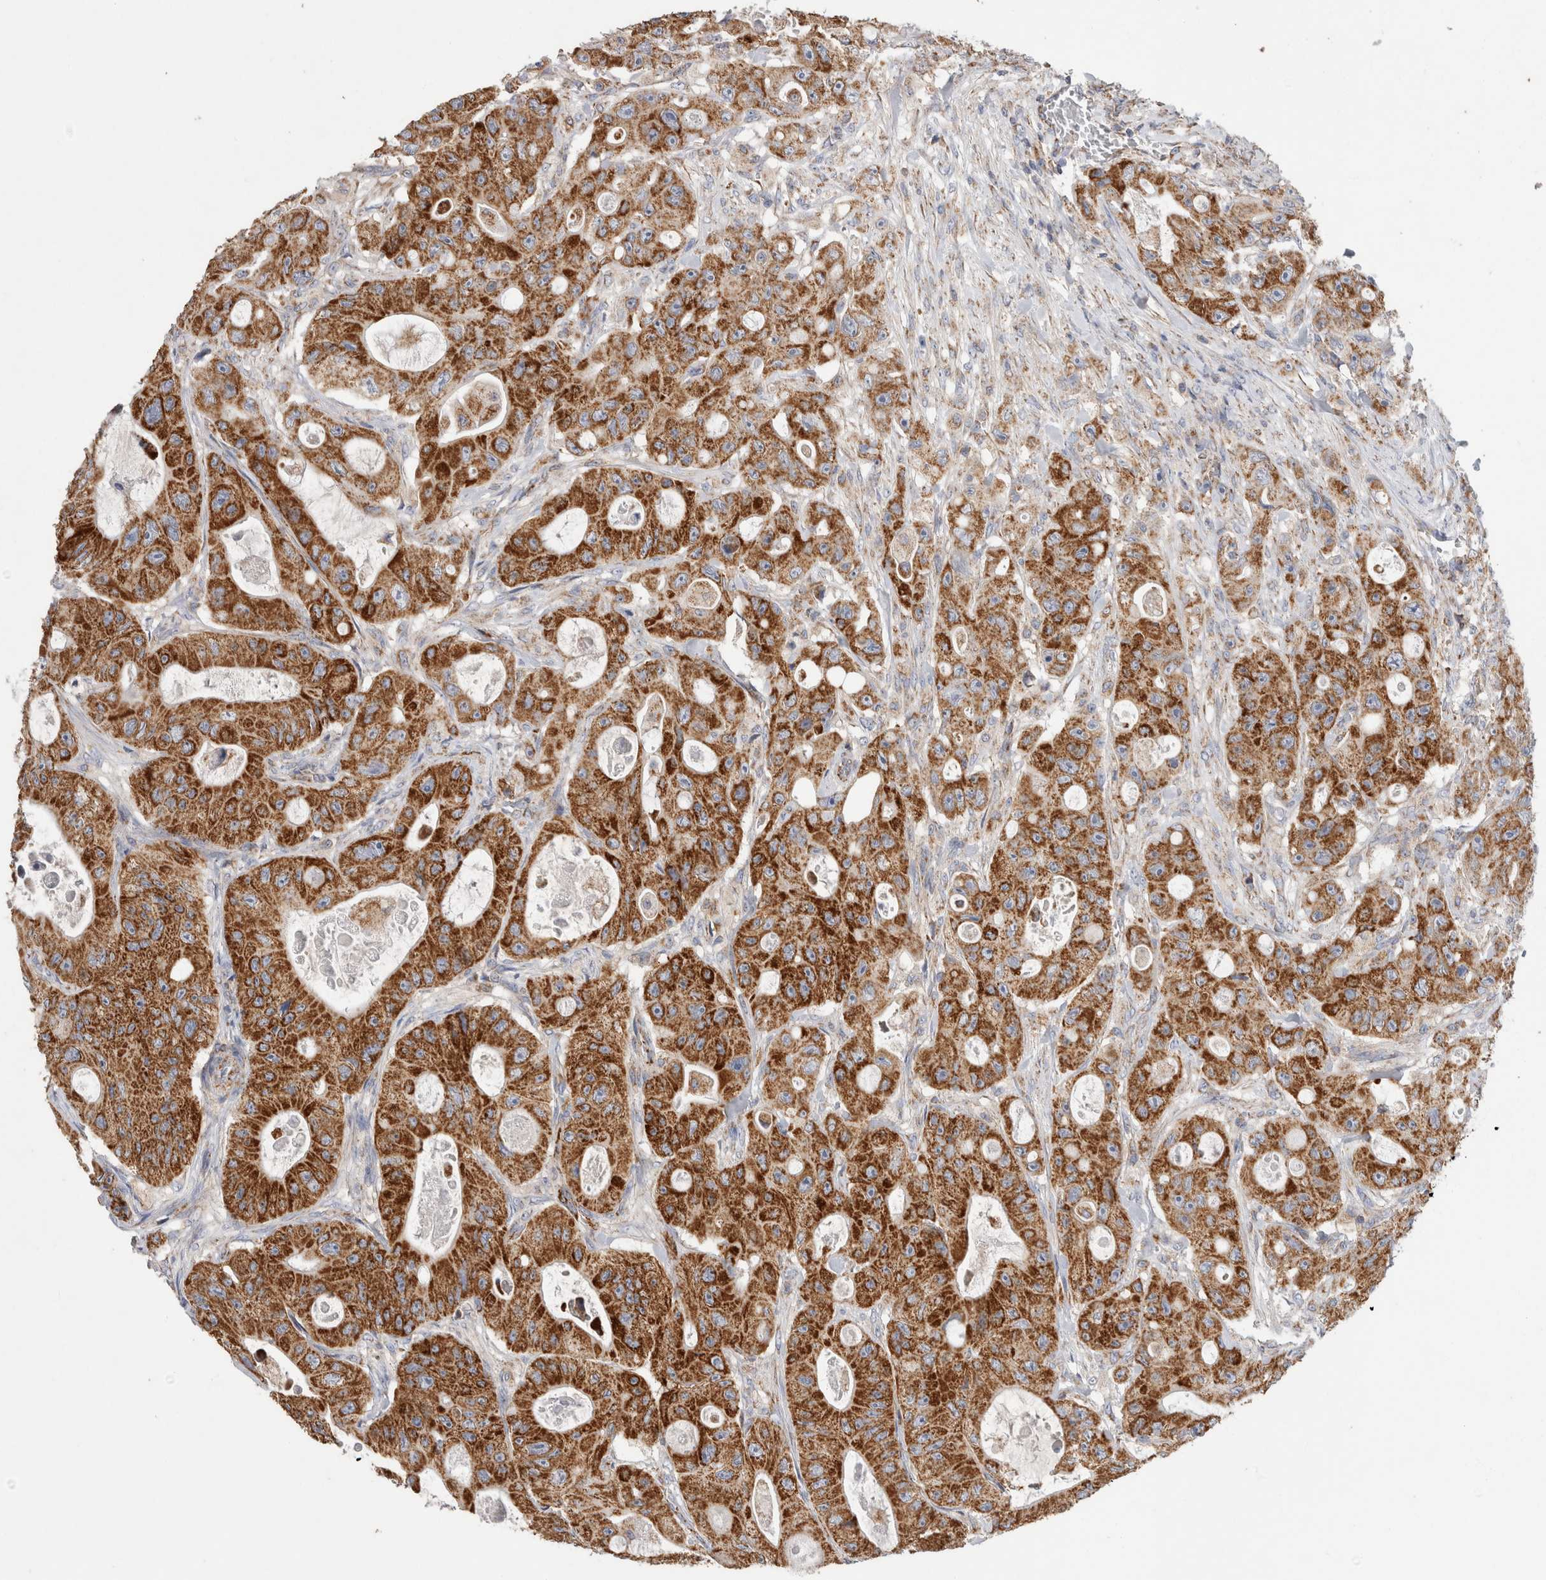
{"staining": {"intensity": "strong", "quantity": ">75%", "location": "cytoplasmic/membranous"}, "tissue": "colorectal cancer", "cell_type": "Tumor cells", "image_type": "cancer", "snomed": [{"axis": "morphology", "description": "Adenocarcinoma, NOS"}, {"axis": "topography", "description": "Colon"}], "caption": "A micrograph showing strong cytoplasmic/membranous expression in approximately >75% of tumor cells in adenocarcinoma (colorectal), as visualized by brown immunohistochemical staining.", "gene": "IARS2", "patient": {"sex": "female", "age": 46}}